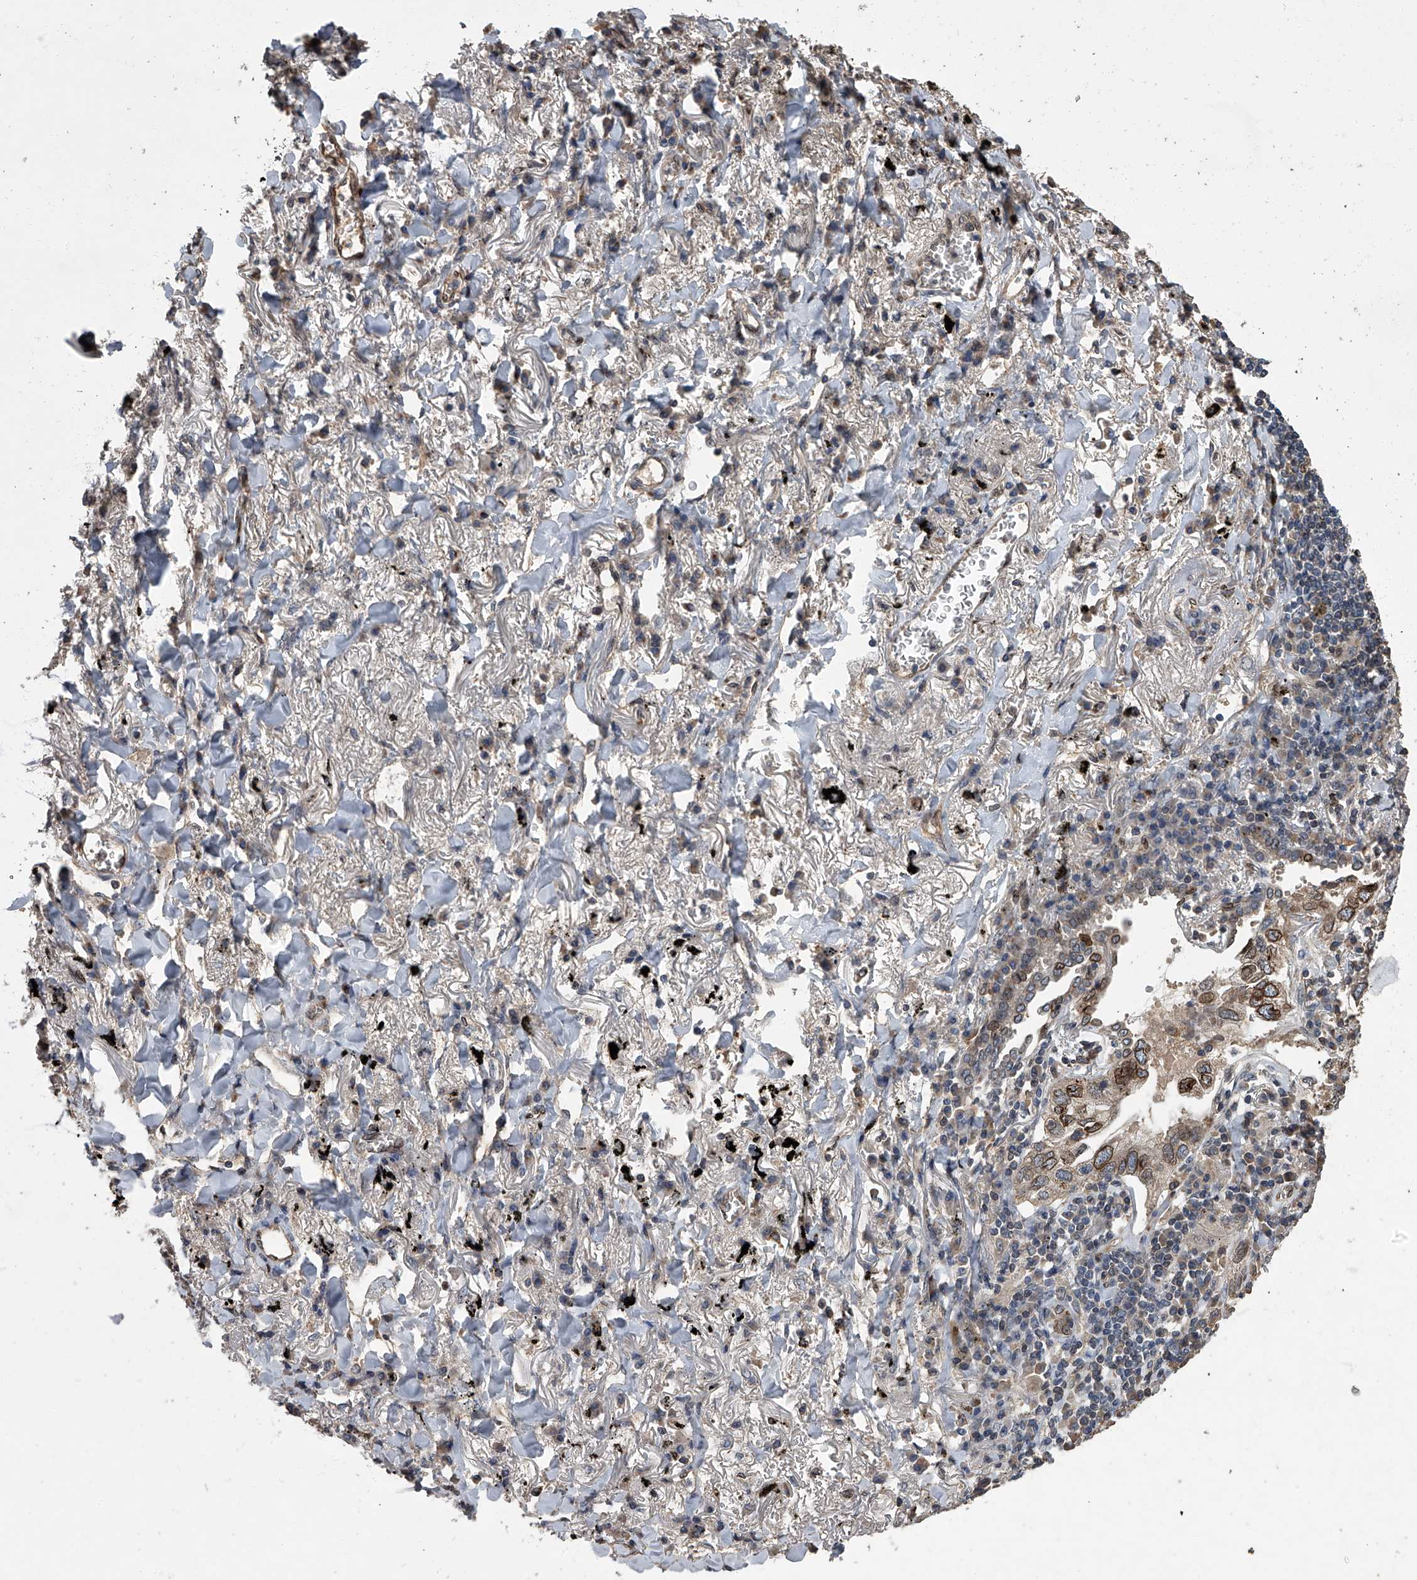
{"staining": {"intensity": "moderate", "quantity": ">75%", "location": "cytoplasmic/membranous,nuclear"}, "tissue": "lung cancer", "cell_type": "Tumor cells", "image_type": "cancer", "snomed": [{"axis": "morphology", "description": "Adenocarcinoma, NOS"}, {"axis": "topography", "description": "Lung"}], "caption": "This histopathology image displays lung cancer stained with immunohistochemistry to label a protein in brown. The cytoplasmic/membranous and nuclear of tumor cells show moderate positivity for the protein. Nuclei are counter-stained blue.", "gene": "LRRC8C", "patient": {"sex": "male", "age": 65}}